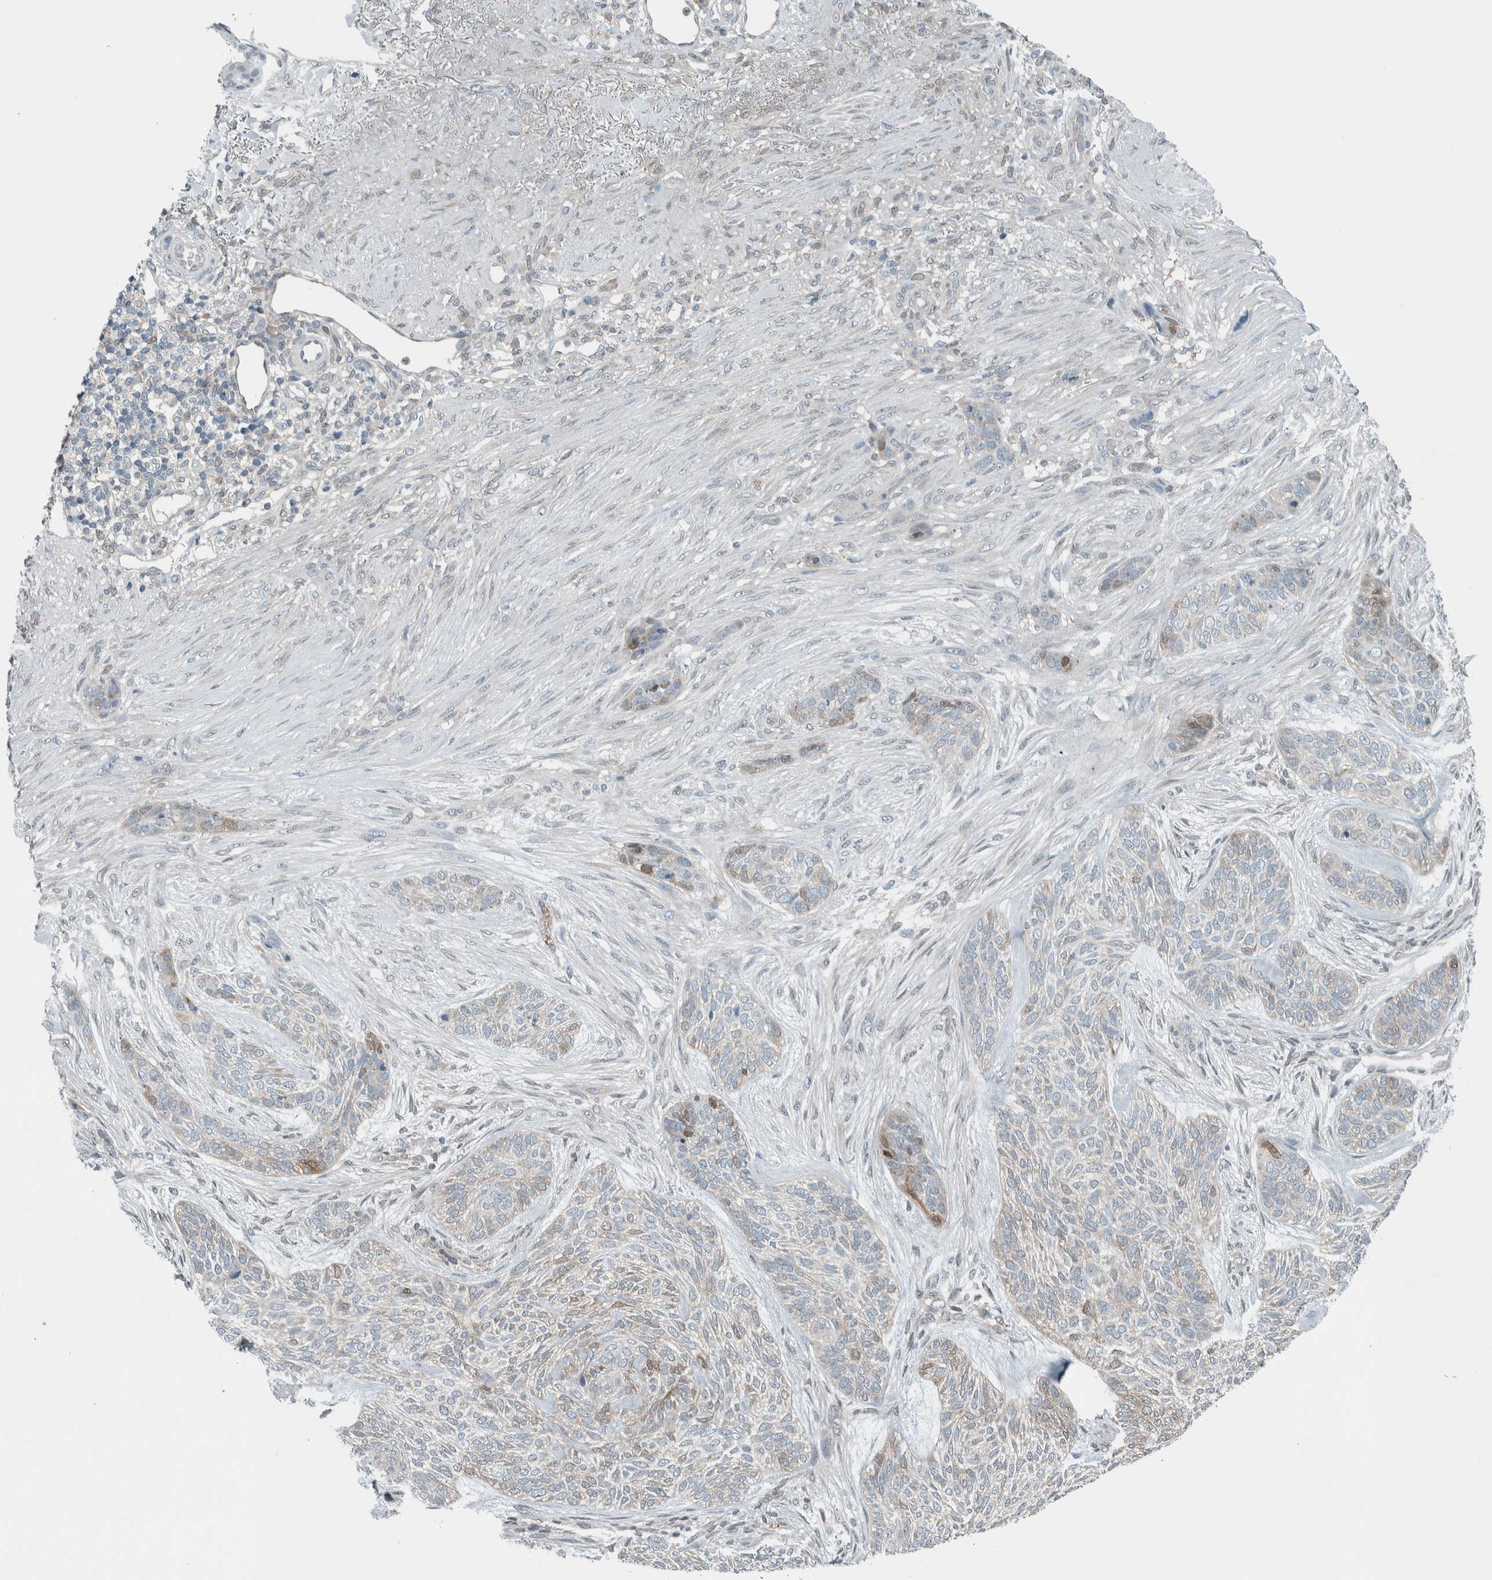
{"staining": {"intensity": "moderate", "quantity": "<25%", "location": "cytoplasmic/membranous,nuclear"}, "tissue": "skin cancer", "cell_type": "Tumor cells", "image_type": "cancer", "snomed": [{"axis": "morphology", "description": "Basal cell carcinoma"}, {"axis": "topography", "description": "Skin"}], "caption": "A micrograph showing moderate cytoplasmic/membranous and nuclear expression in about <25% of tumor cells in basal cell carcinoma (skin), as visualized by brown immunohistochemical staining.", "gene": "ALAD", "patient": {"sex": "male", "age": 55}}